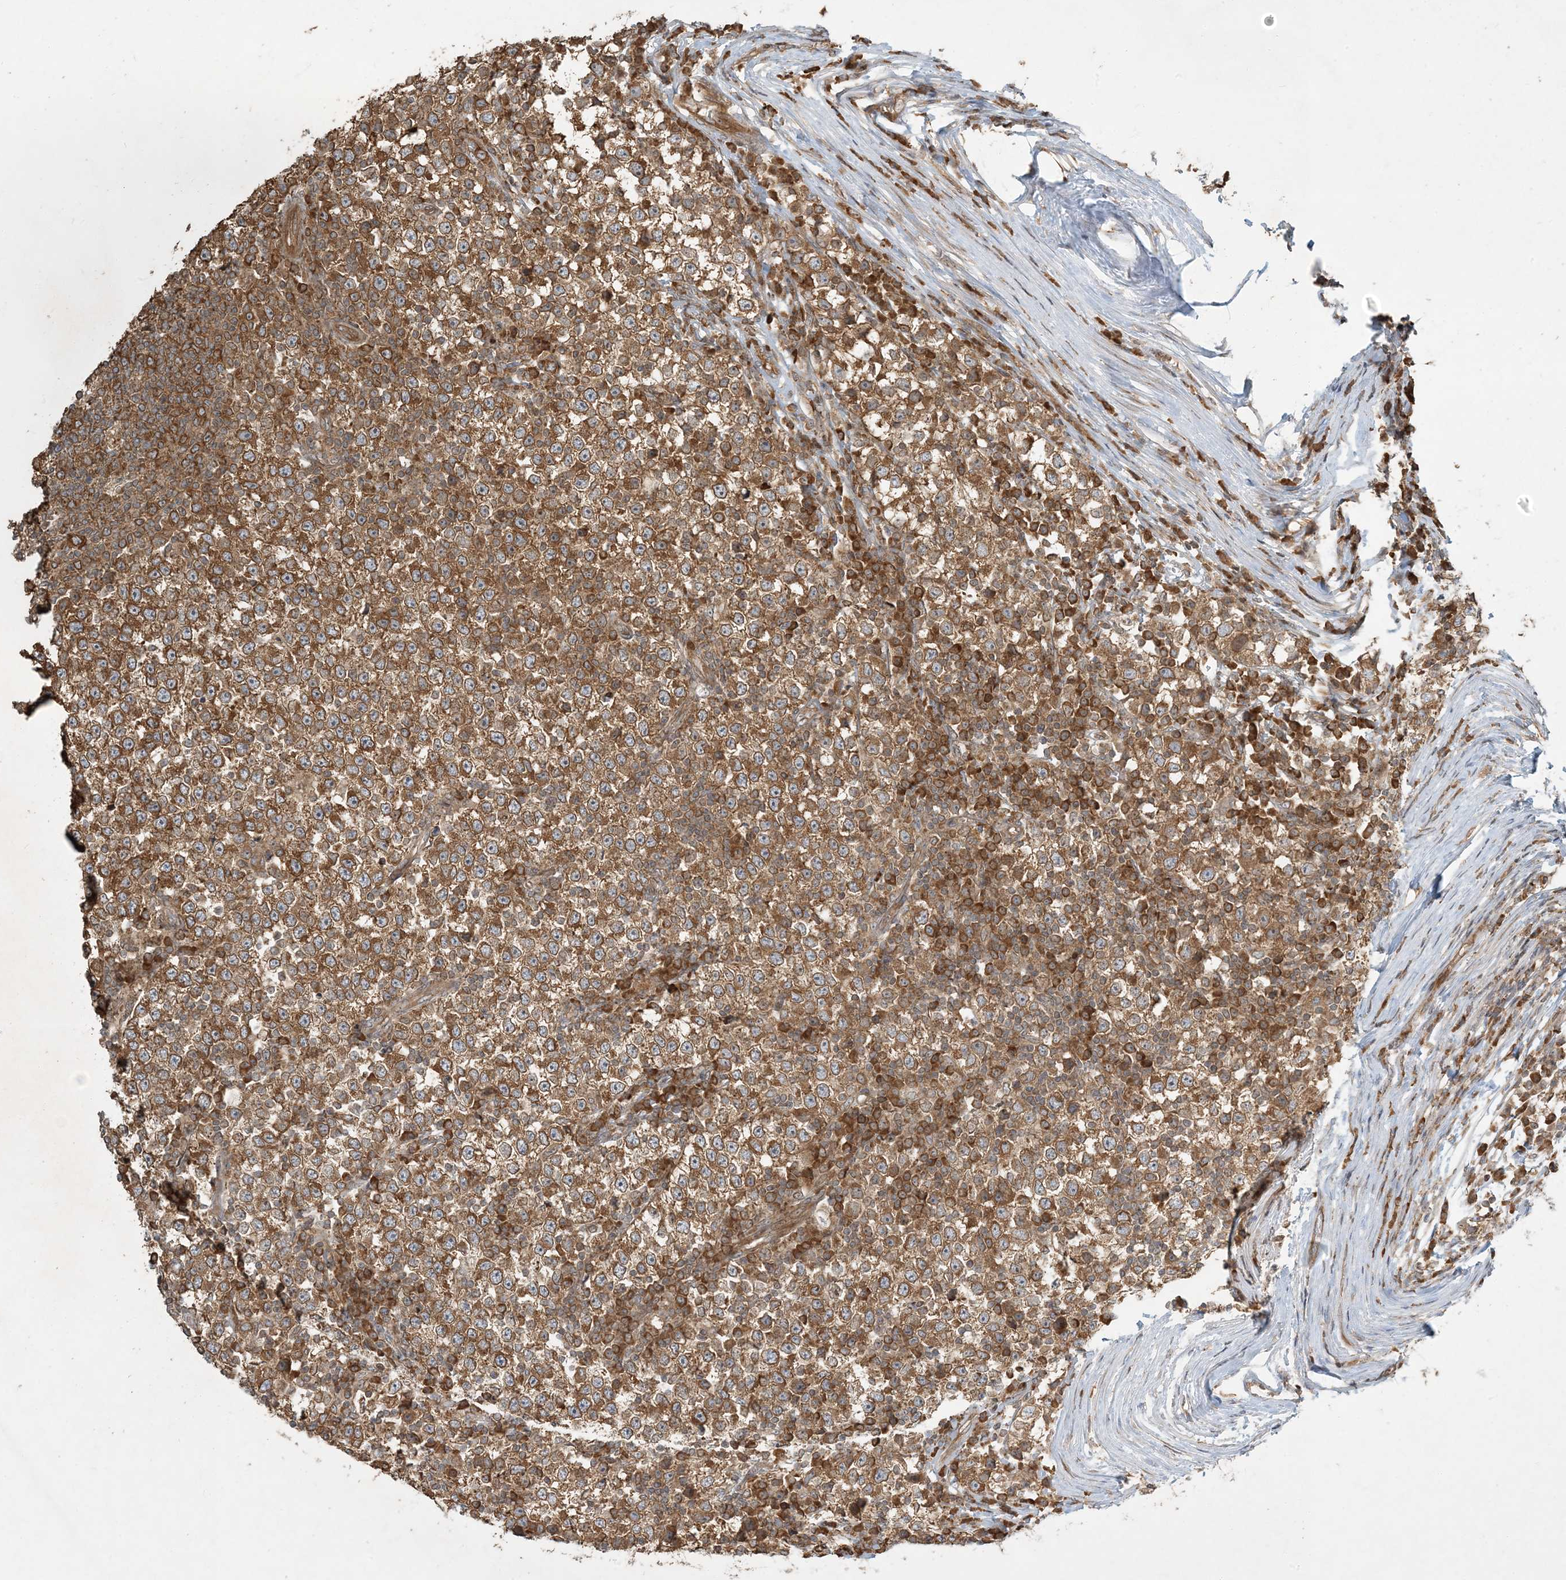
{"staining": {"intensity": "moderate", "quantity": ">75%", "location": "cytoplasmic/membranous"}, "tissue": "testis cancer", "cell_type": "Tumor cells", "image_type": "cancer", "snomed": [{"axis": "morphology", "description": "Seminoma, NOS"}, {"axis": "topography", "description": "Testis"}], "caption": "A medium amount of moderate cytoplasmic/membranous positivity is identified in about >75% of tumor cells in testis seminoma tissue.", "gene": "COMMD8", "patient": {"sex": "male", "age": 65}}